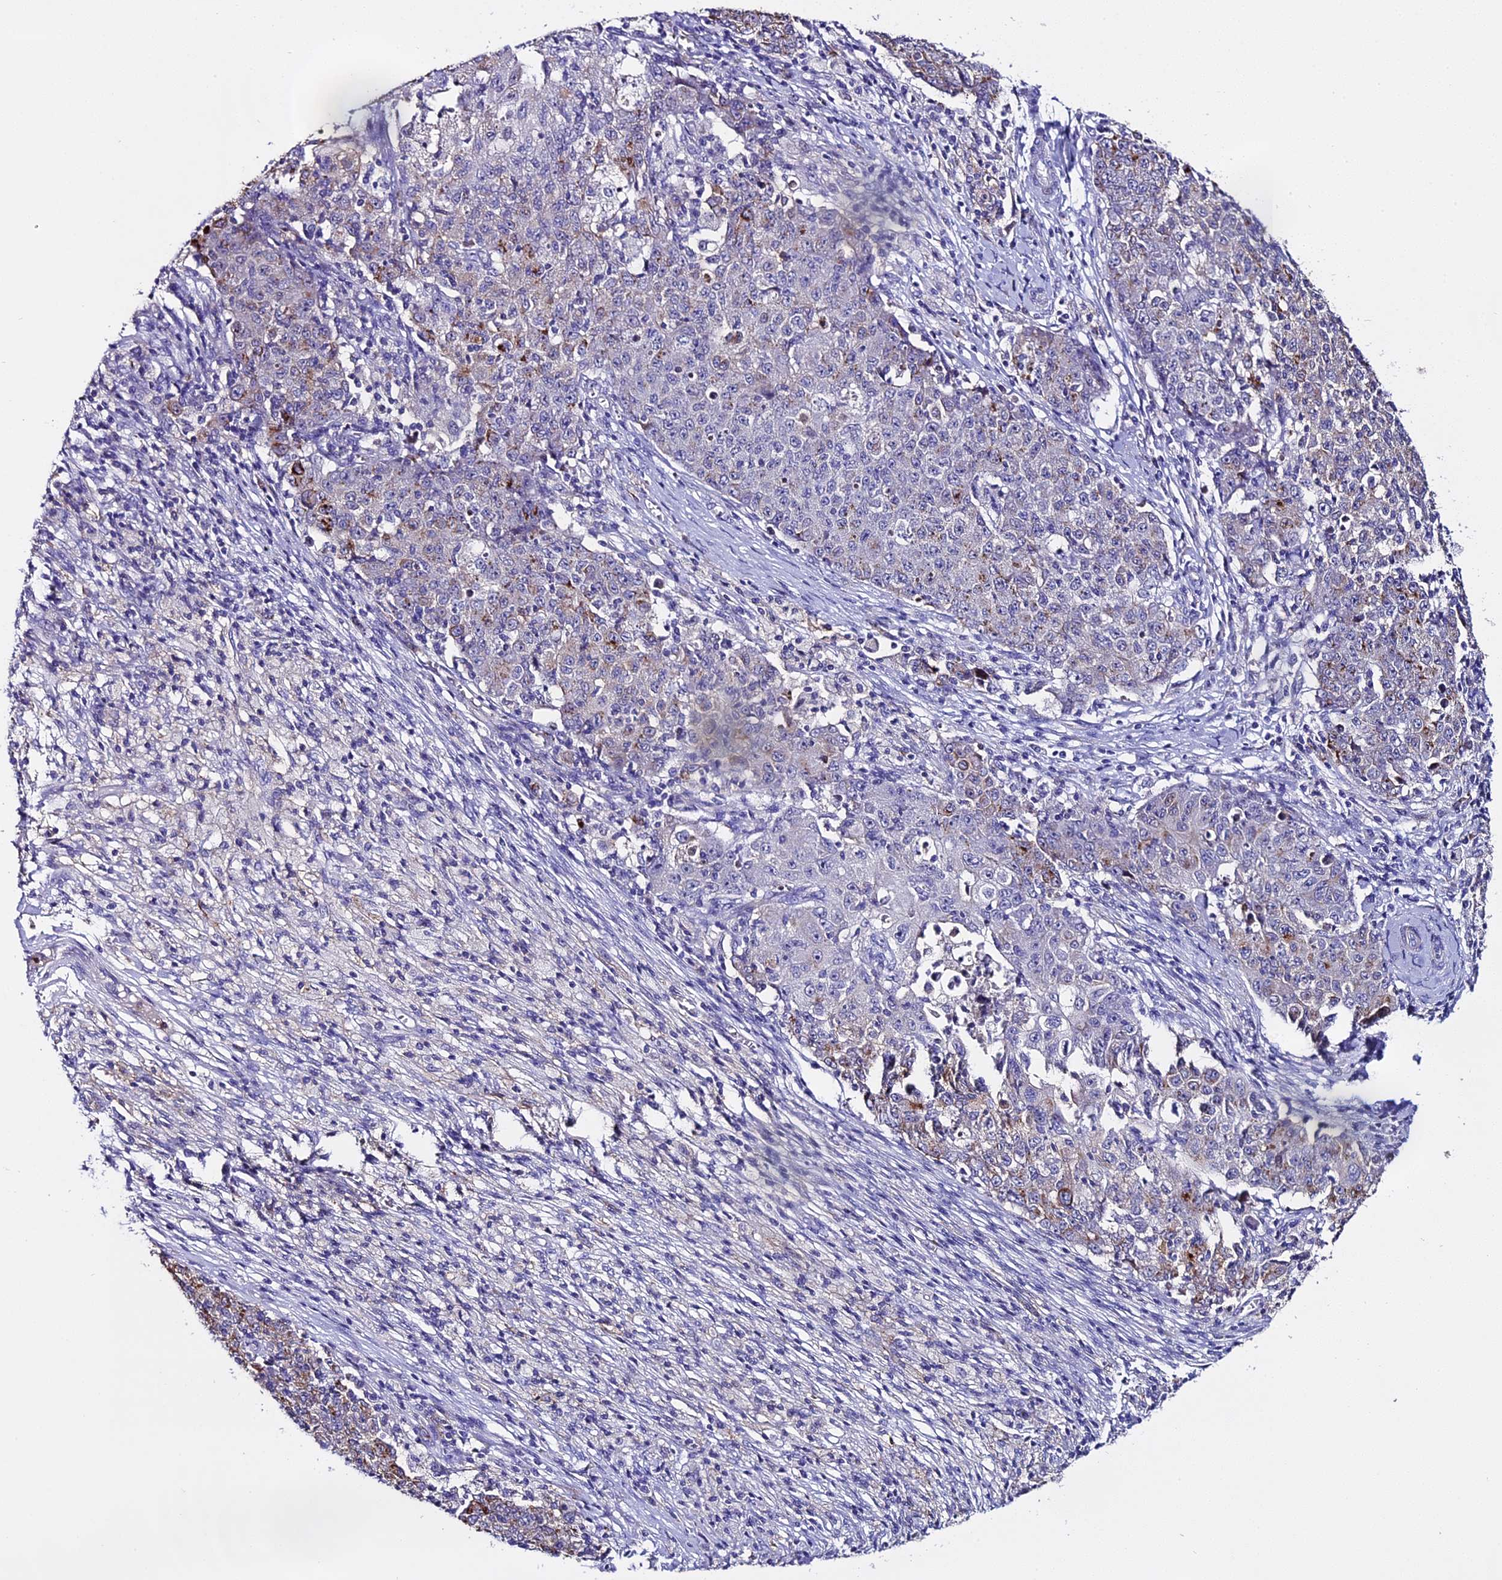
{"staining": {"intensity": "weak", "quantity": "<25%", "location": "cytoplasmic/membranous"}, "tissue": "ovarian cancer", "cell_type": "Tumor cells", "image_type": "cancer", "snomed": [{"axis": "morphology", "description": "Carcinoma, endometroid"}, {"axis": "topography", "description": "Ovary"}], "caption": "This photomicrograph is of ovarian cancer (endometroid carcinoma) stained with IHC to label a protein in brown with the nuclei are counter-stained blue. There is no positivity in tumor cells.", "gene": "NOD2", "patient": {"sex": "female", "age": 42}}